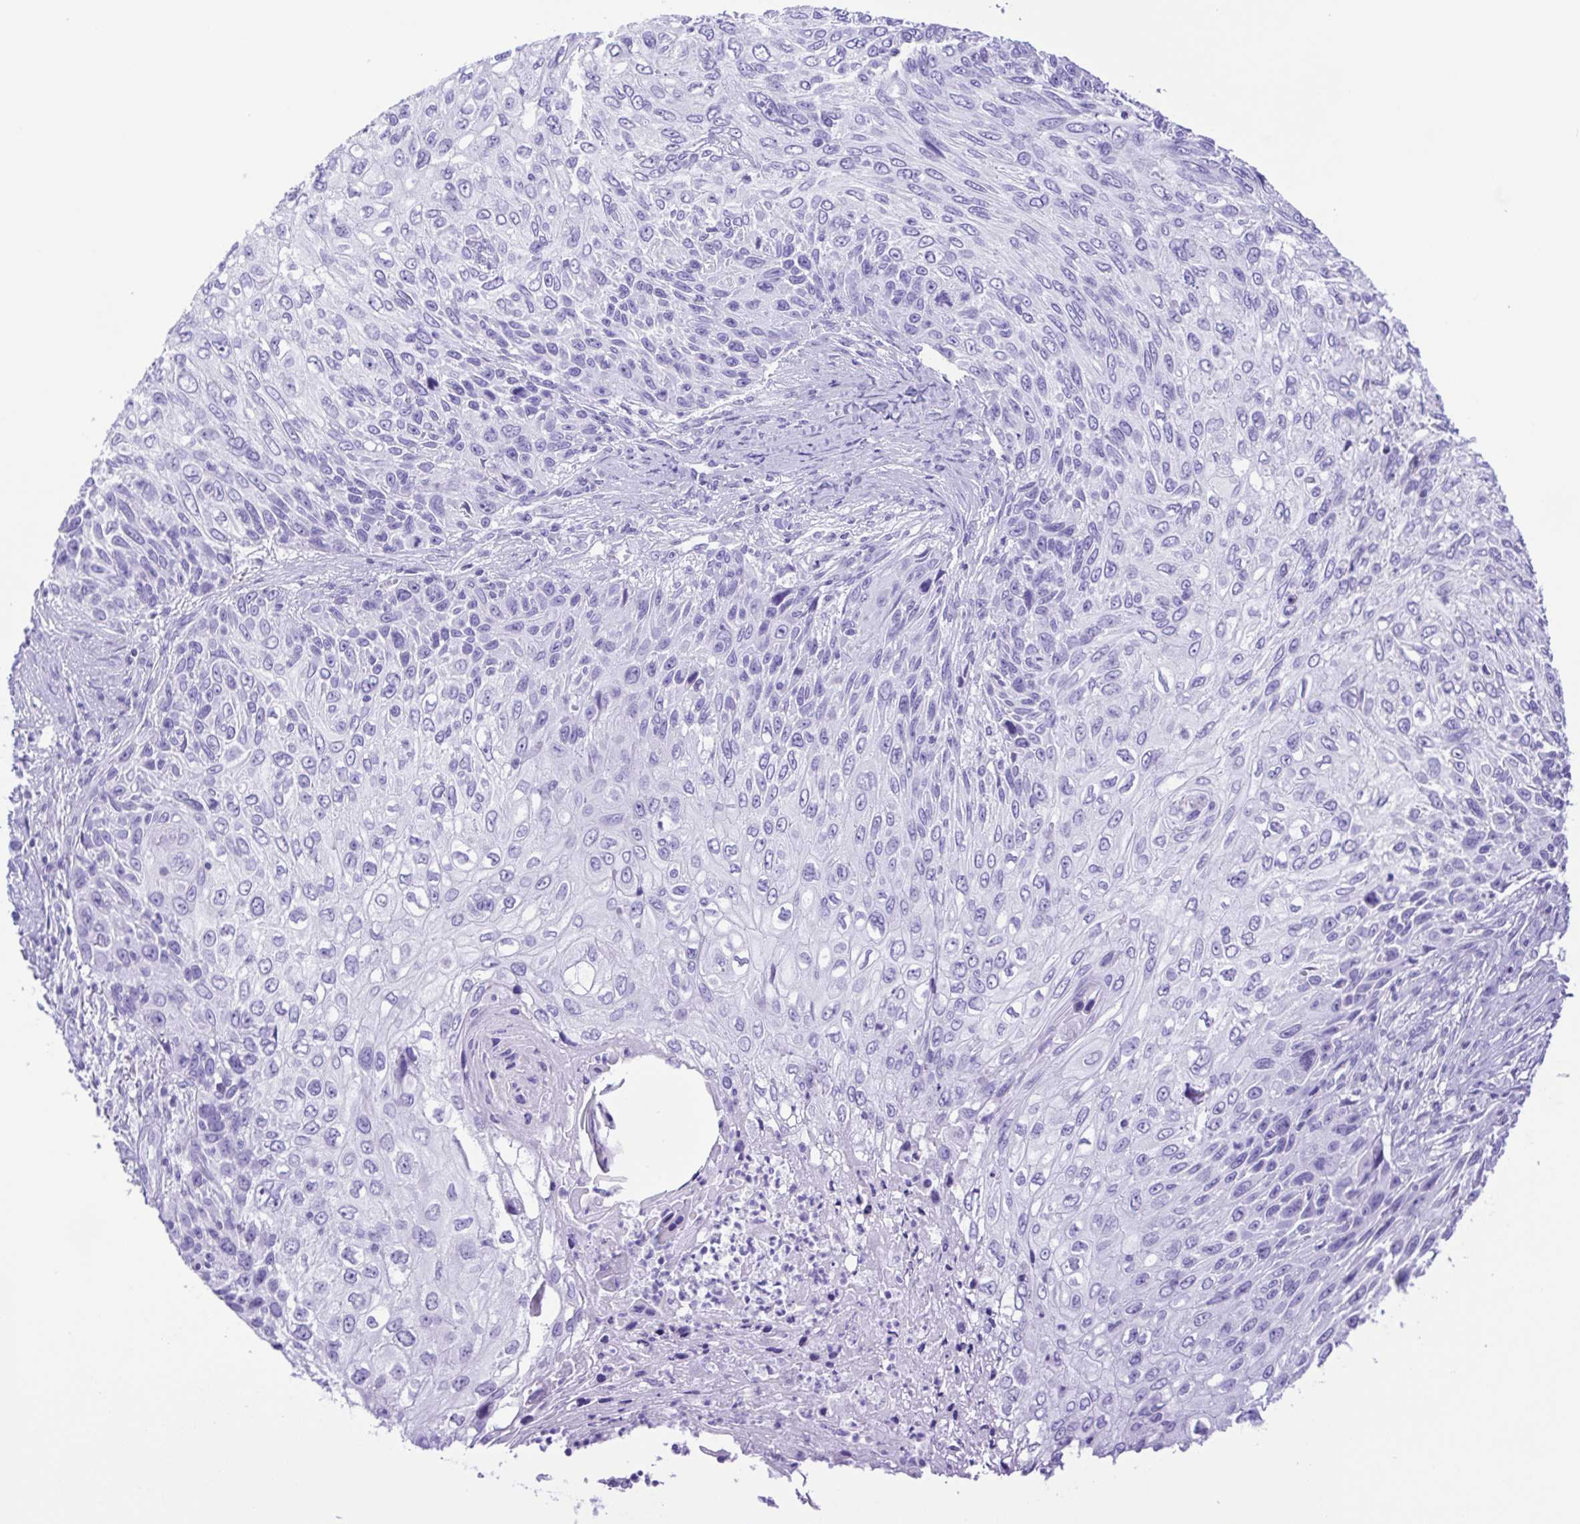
{"staining": {"intensity": "negative", "quantity": "none", "location": "none"}, "tissue": "skin cancer", "cell_type": "Tumor cells", "image_type": "cancer", "snomed": [{"axis": "morphology", "description": "Squamous cell carcinoma, NOS"}, {"axis": "topography", "description": "Skin"}], "caption": "Tumor cells are negative for protein expression in human skin cancer (squamous cell carcinoma).", "gene": "ERP27", "patient": {"sex": "male", "age": 92}}